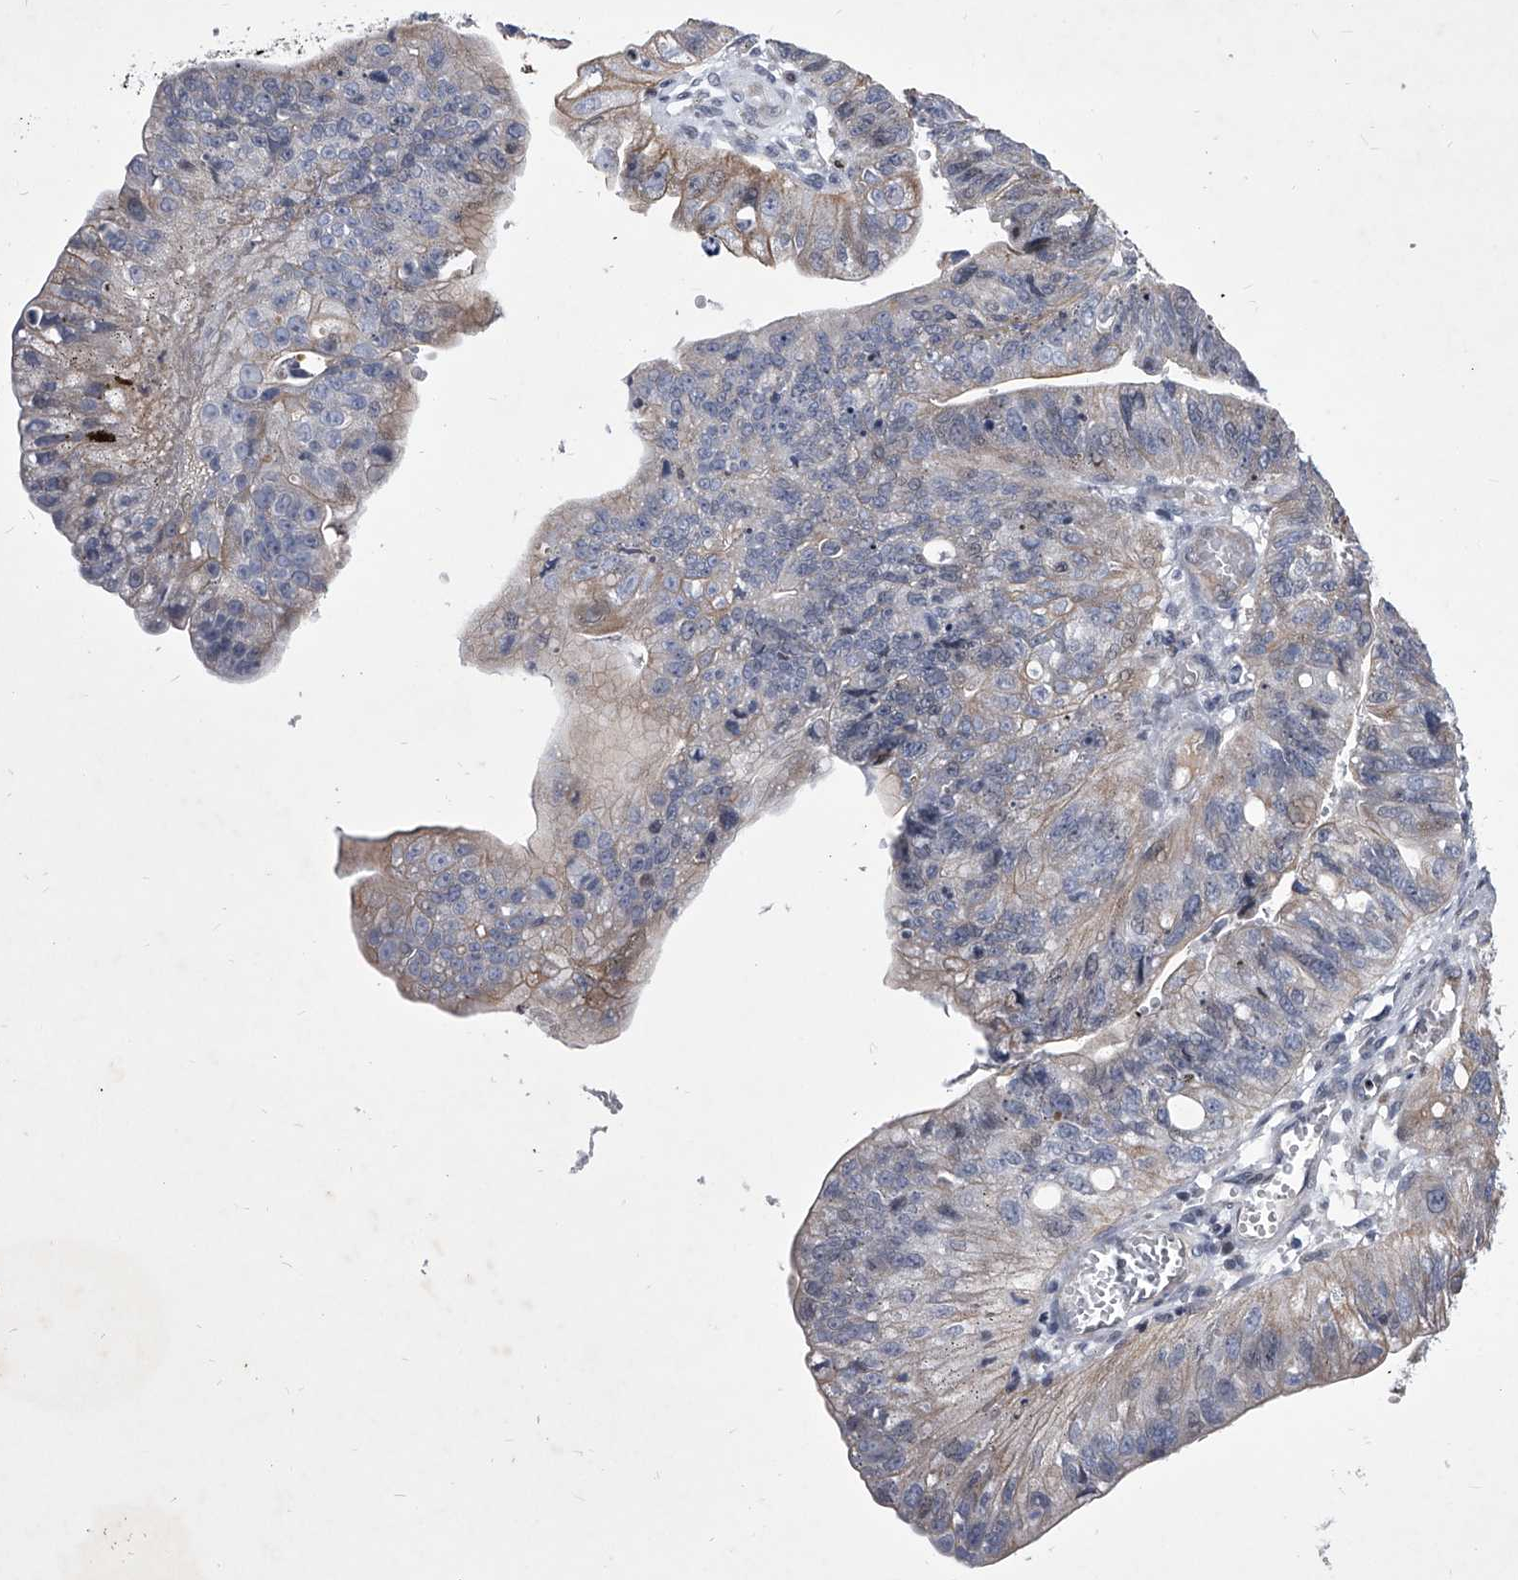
{"staining": {"intensity": "weak", "quantity": "<25%", "location": "cytoplasmic/membranous"}, "tissue": "stomach cancer", "cell_type": "Tumor cells", "image_type": "cancer", "snomed": [{"axis": "morphology", "description": "Adenocarcinoma, NOS"}, {"axis": "topography", "description": "Stomach"}], "caption": "Immunohistochemistry (IHC) micrograph of neoplastic tissue: stomach adenocarcinoma stained with DAB (3,3'-diaminobenzidine) displays no significant protein positivity in tumor cells.", "gene": "ZNF76", "patient": {"sex": "male", "age": 59}}